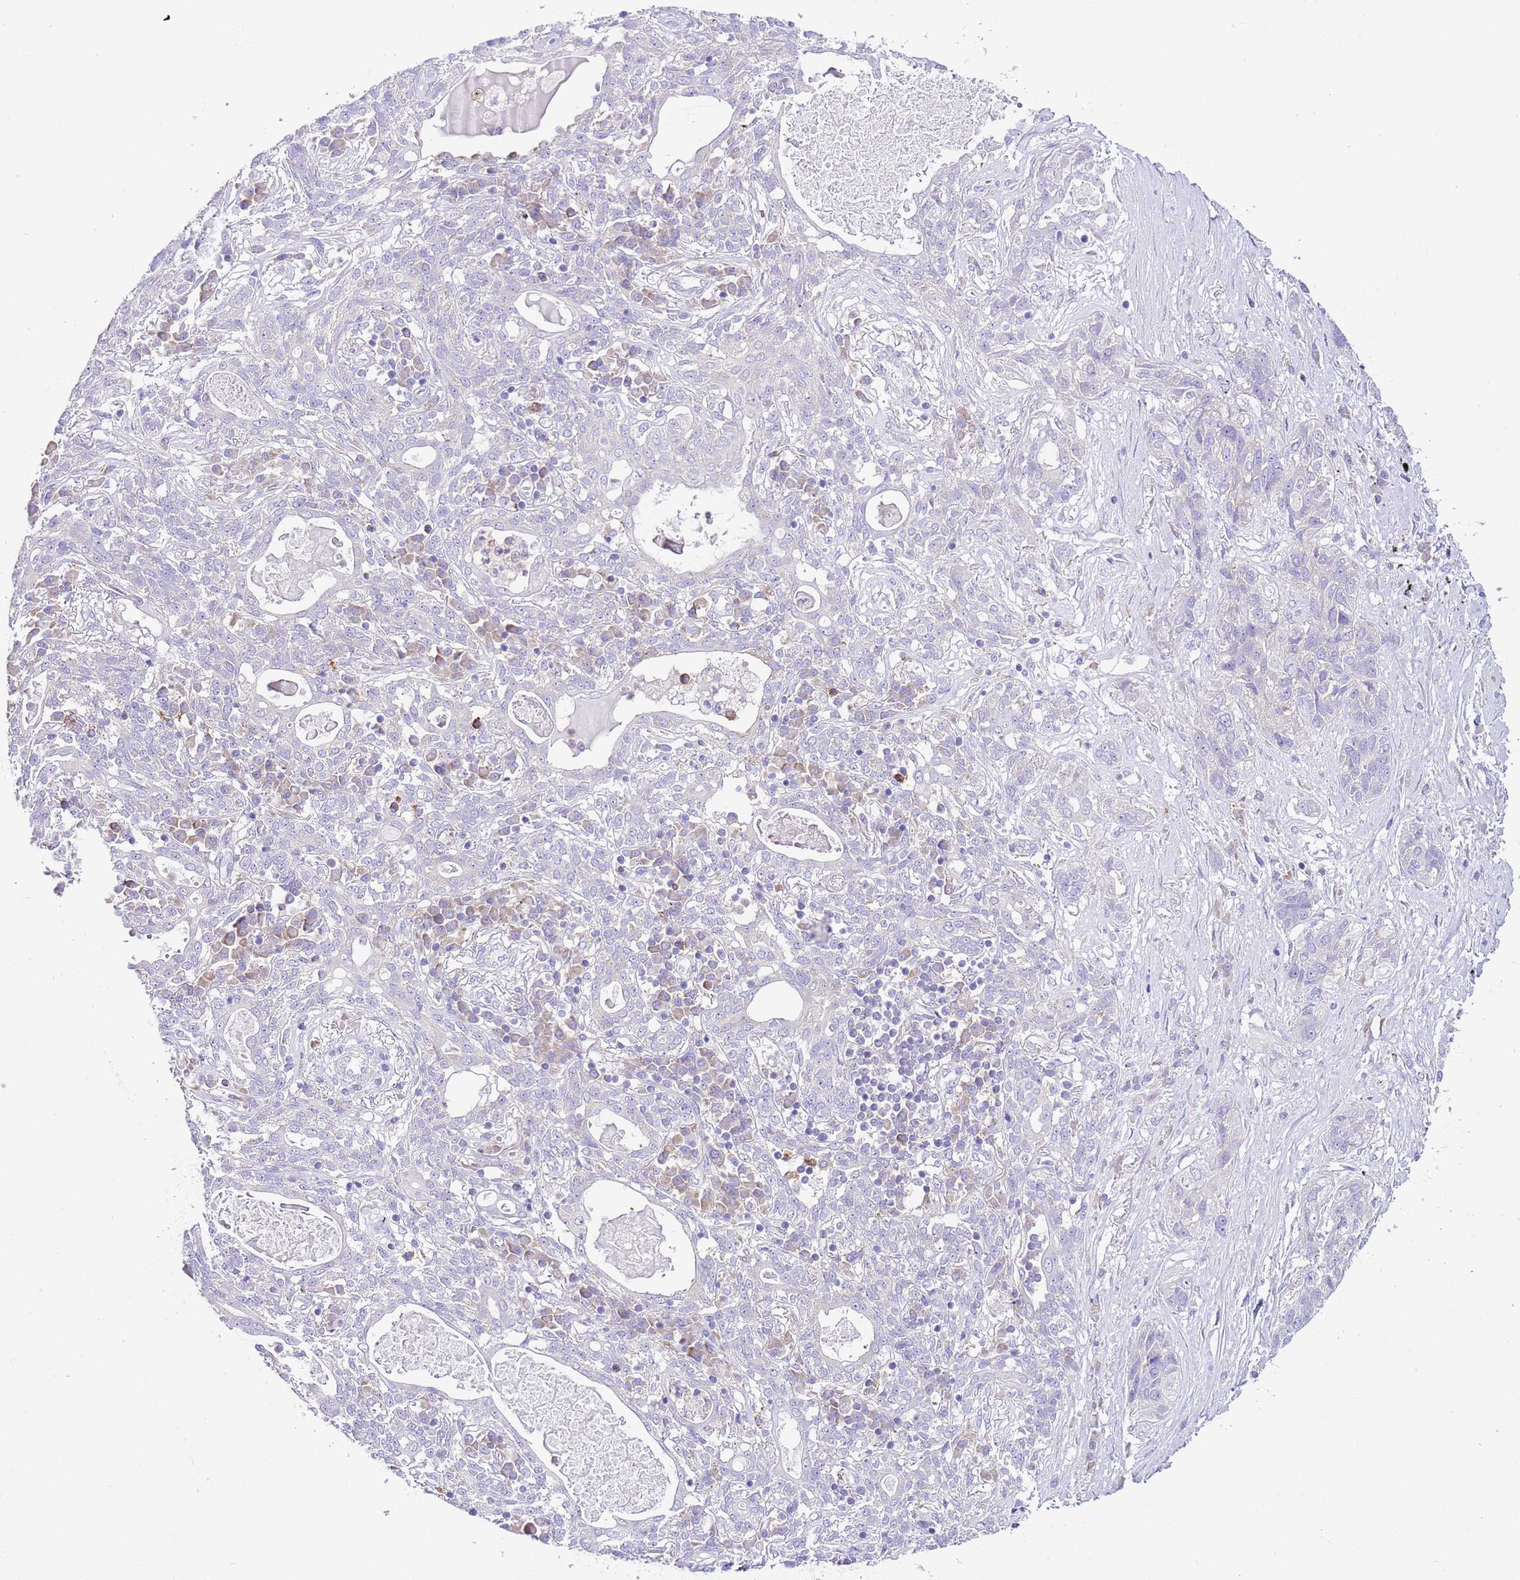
{"staining": {"intensity": "negative", "quantity": "none", "location": "none"}, "tissue": "lung cancer", "cell_type": "Tumor cells", "image_type": "cancer", "snomed": [{"axis": "morphology", "description": "Squamous cell carcinoma, NOS"}, {"axis": "topography", "description": "Lung"}], "caption": "Tumor cells show no significant protein positivity in lung cancer.", "gene": "RPS10", "patient": {"sex": "female", "age": 70}}